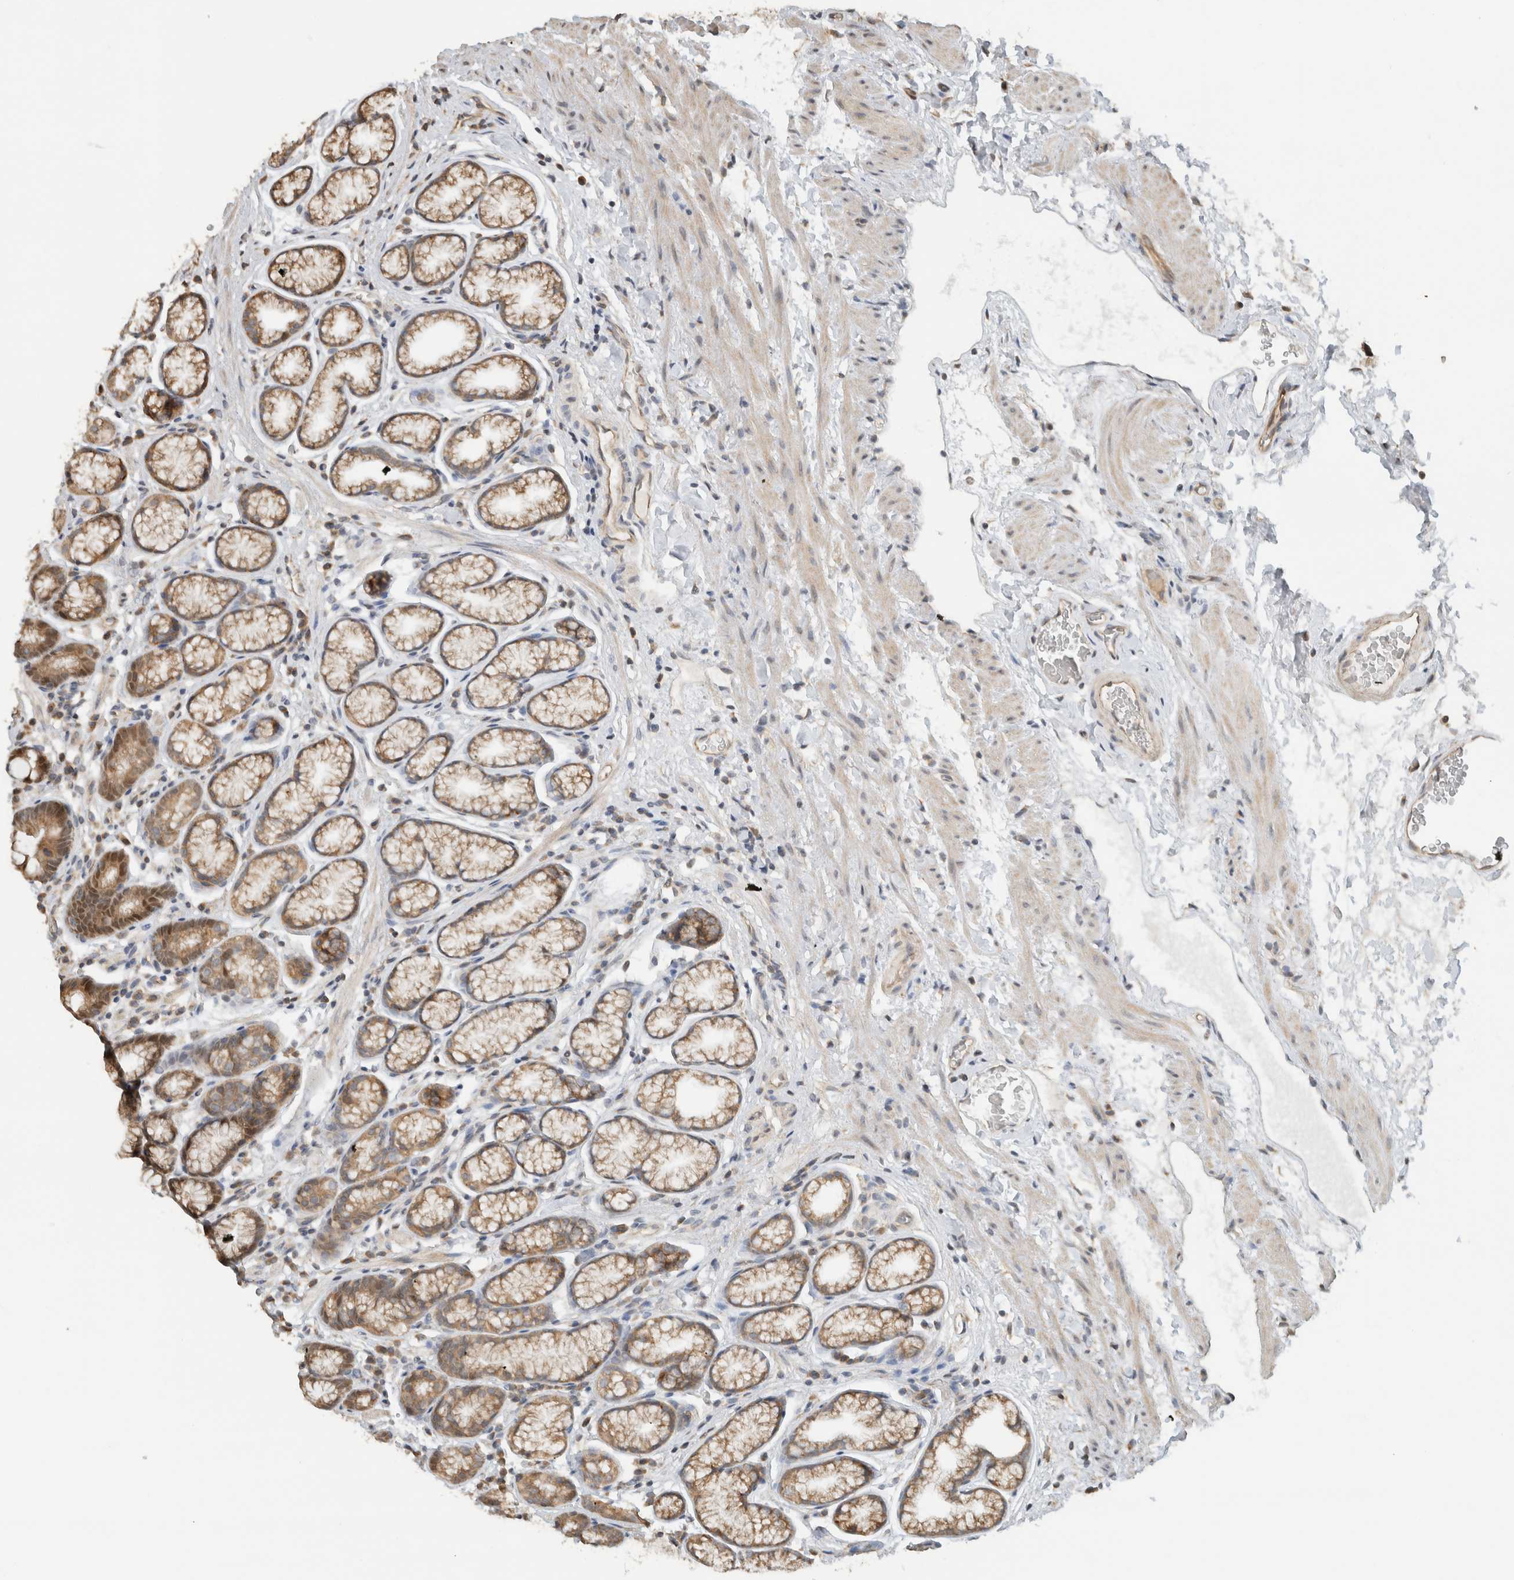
{"staining": {"intensity": "moderate", "quantity": ">75%", "location": "cytoplasmic/membranous"}, "tissue": "stomach", "cell_type": "Glandular cells", "image_type": "normal", "snomed": [{"axis": "morphology", "description": "Normal tissue, NOS"}, {"axis": "topography", "description": "Stomach"}], "caption": "Protein staining reveals moderate cytoplasmic/membranous staining in about >75% of glandular cells in unremarkable stomach.", "gene": "GINS4", "patient": {"sex": "male", "age": 42}}